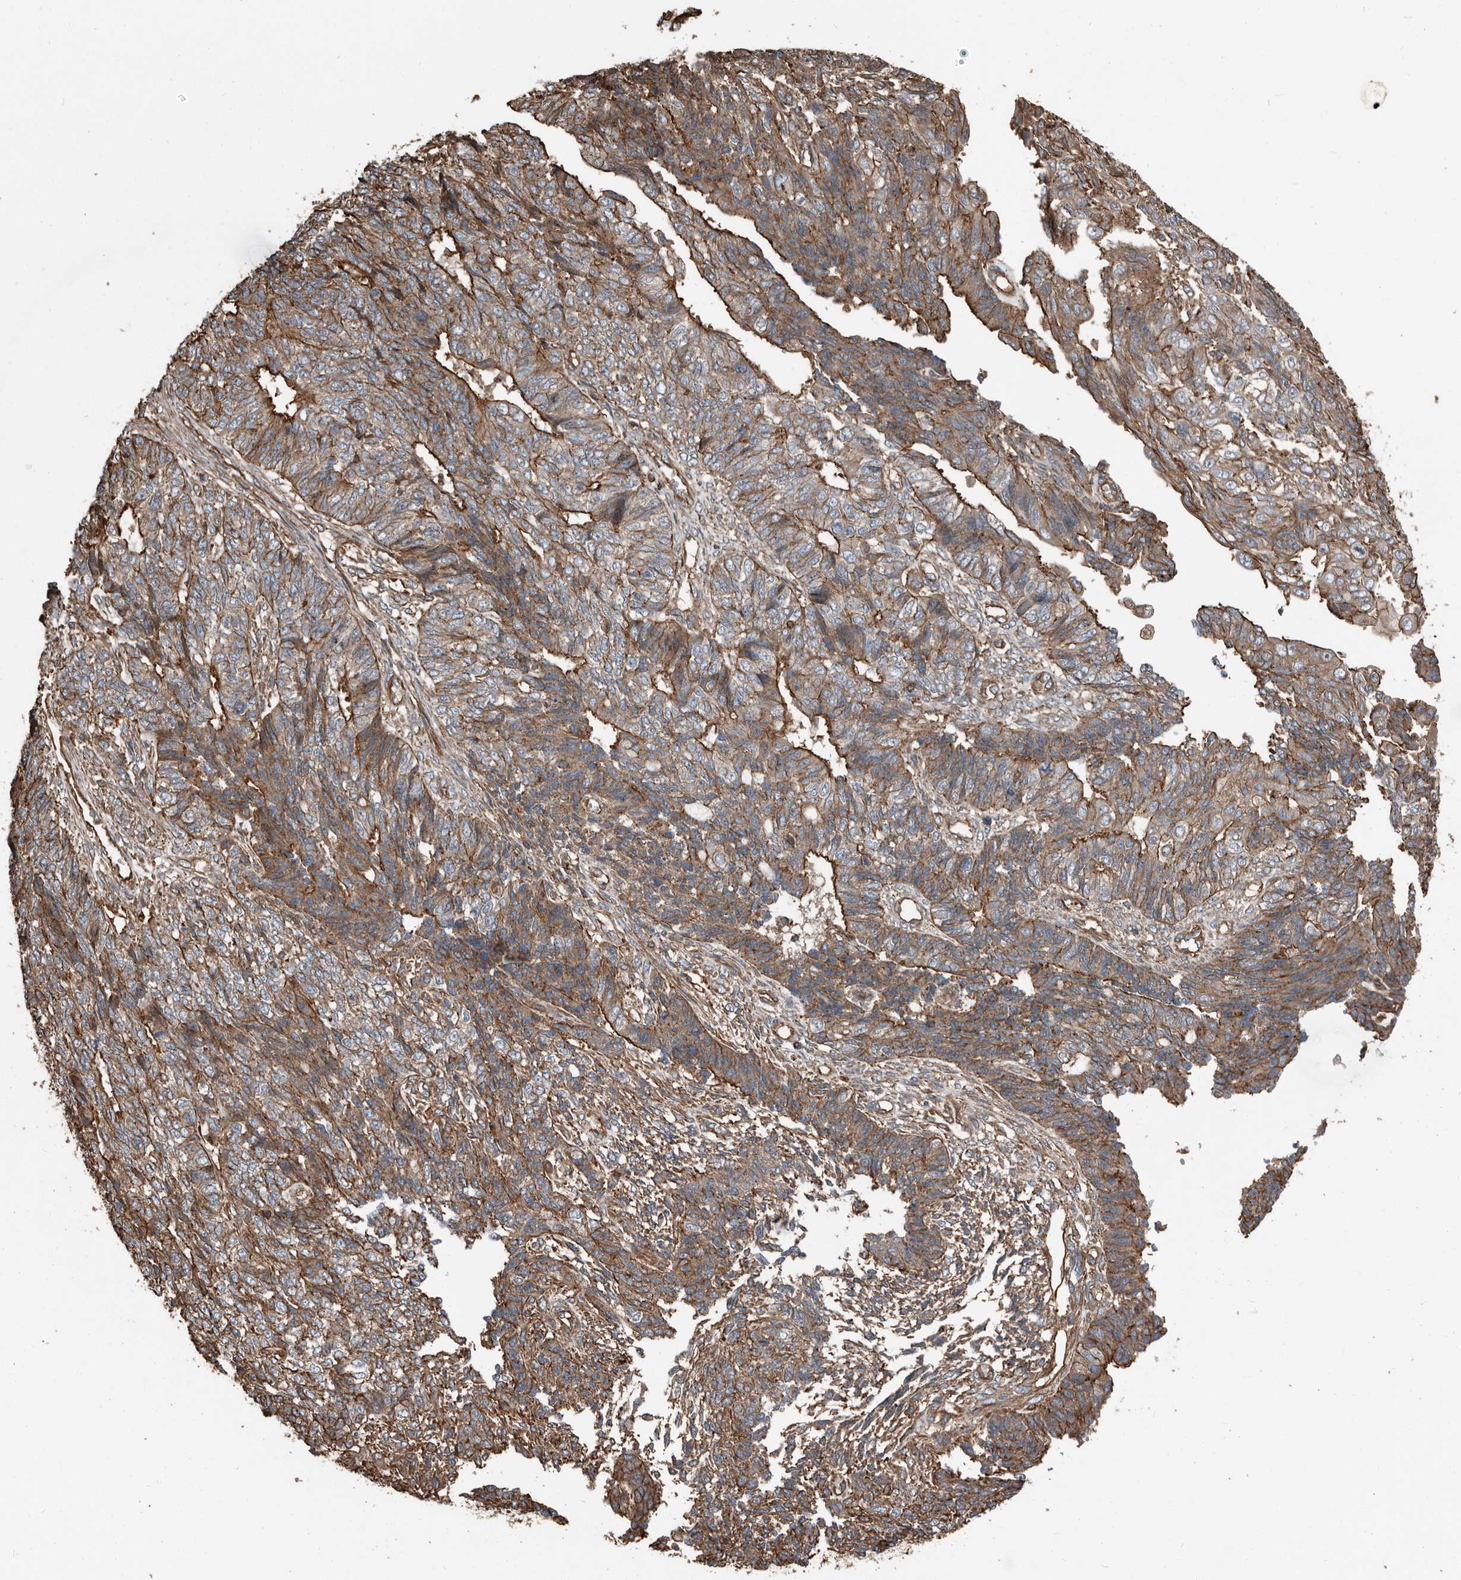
{"staining": {"intensity": "strong", "quantity": "25%-75%", "location": "cytoplasmic/membranous"}, "tissue": "endometrial cancer", "cell_type": "Tumor cells", "image_type": "cancer", "snomed": [{"axis": "morphology", "description": "Adenocarcinoma, NOS"}, {"axis": "topography", "description": "Endometrium"}], "caption": "An IHC histopathology image of tumor tissue is shown. Protein staining in brown labels strong cytoplasmic/membranous positivity in endometrial adenocarcinoma within tumor cells. (IHC, brightfield microscopy, high magnification).", "gene": "DENND6B", "patient": {"sex": "female", "age": 32}}